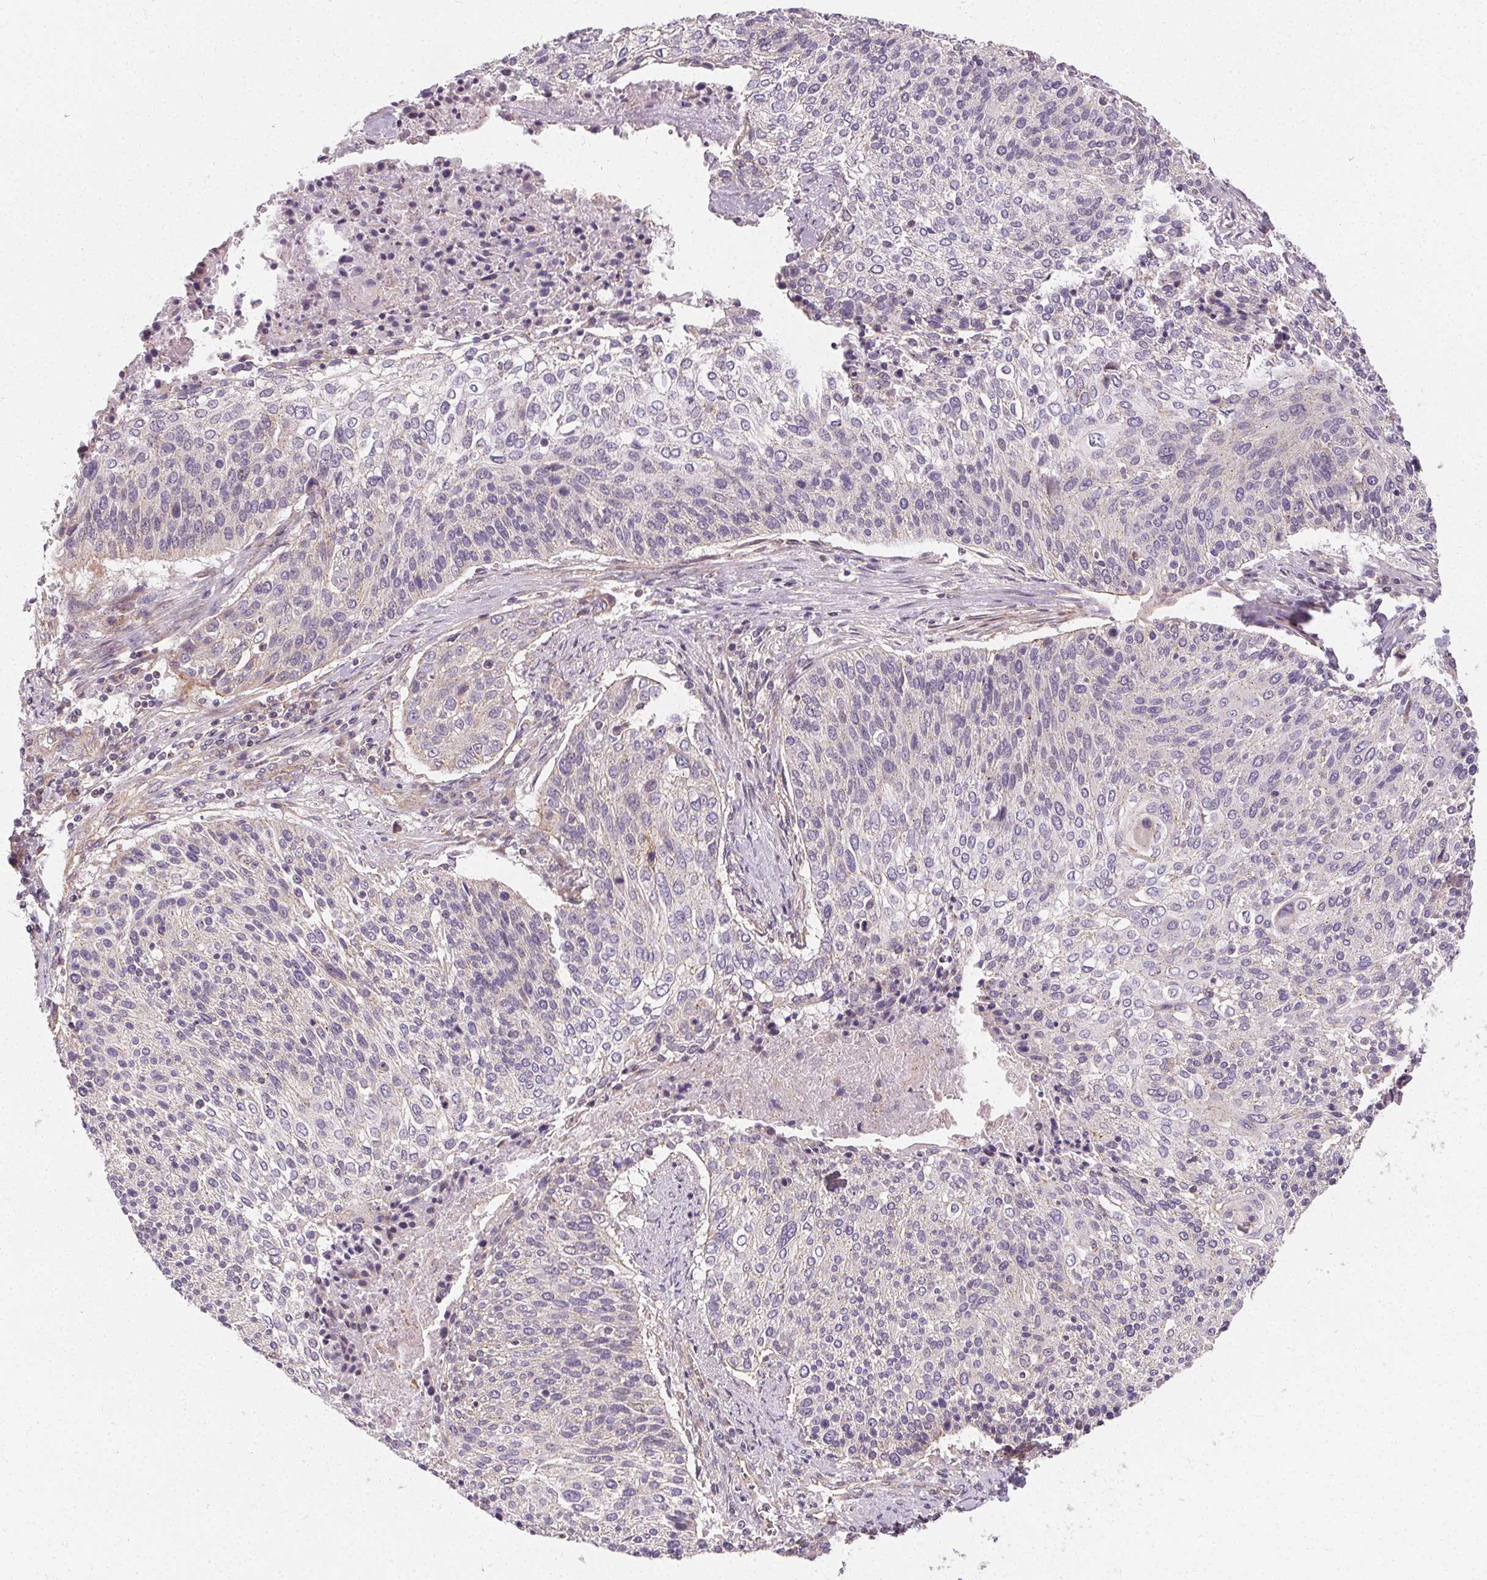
{"staining": {"intensity": "negative", "quantity": "none", "location": "none"}, "tissue": "cervical cancer", "cell_type": "Tumor cells", "image_type": "cancer", "snomed": [{"axis": "morphology", "description": "Squamous cell carcinoma, NOS"}, {"axis": "topography", "description": "Cervix"}], "caption": "Cervical squamous cell carcinoma stained for a protein using IHC reveals no staining tumor cells.", "gene": "APLP1", "patient": {"sex": "female", "age": 31}}